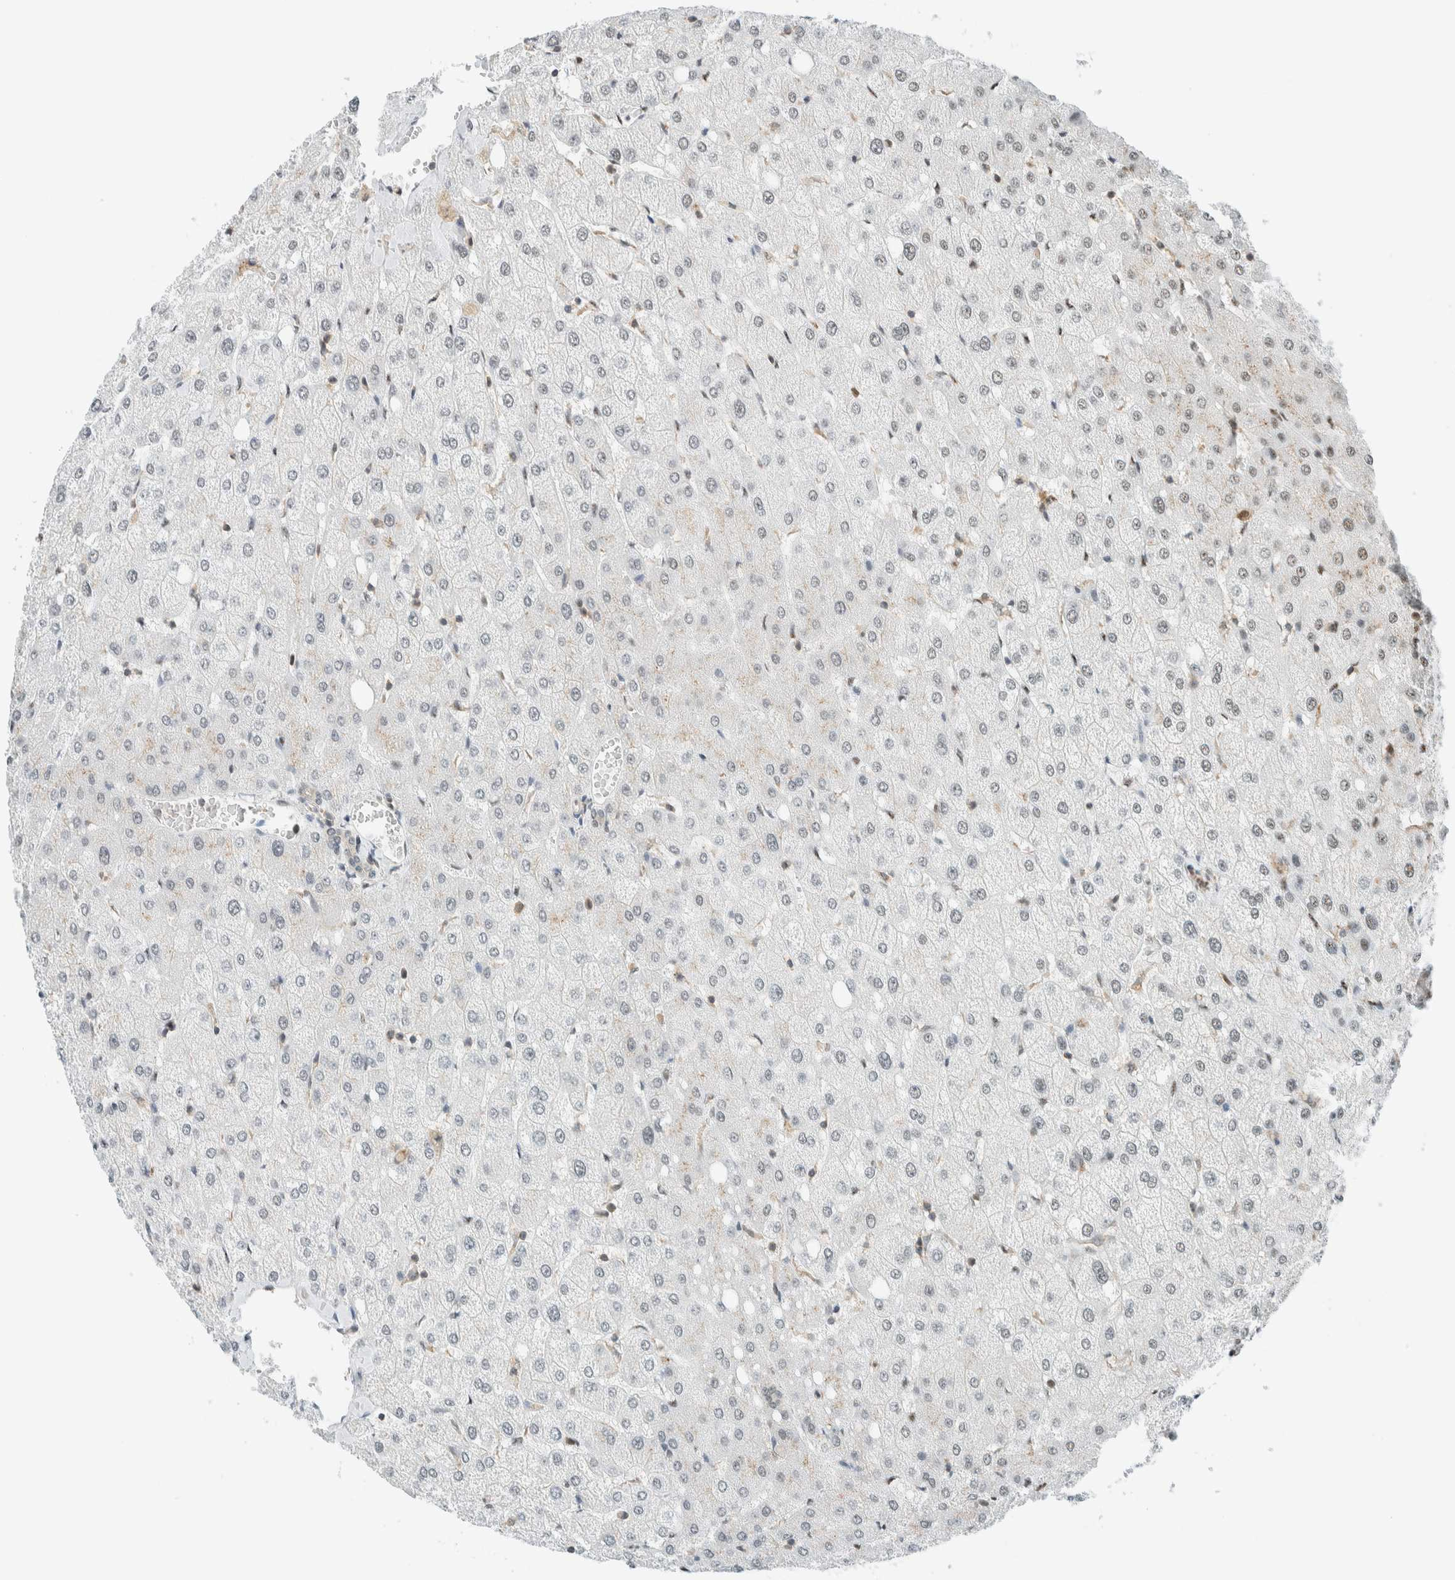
{"staining": {"intensity": "negative", "quantity": "none", "location": "none"}, "tissue": "liver", "cell_type": "Cholangiocytes", "image_type": "normal", "snomed": [{"axis": "morphology", "description": "Normal tissue, NOS"}, {"axis": "topography", "description": "Liver"}], "caption": "Unremarkable liver was stained to show a protein in brown. There is no significant positivity in cholangiocytes. The staining was performed using DAB (3,3'-diaminobenzidine) to visualize the protein expression in brown, while the nuclei were stained in blue with hematoxylin (Magnification: 20x).", "gene": "CYSRT1", "patient": {"sex": "female", "age": 54}}